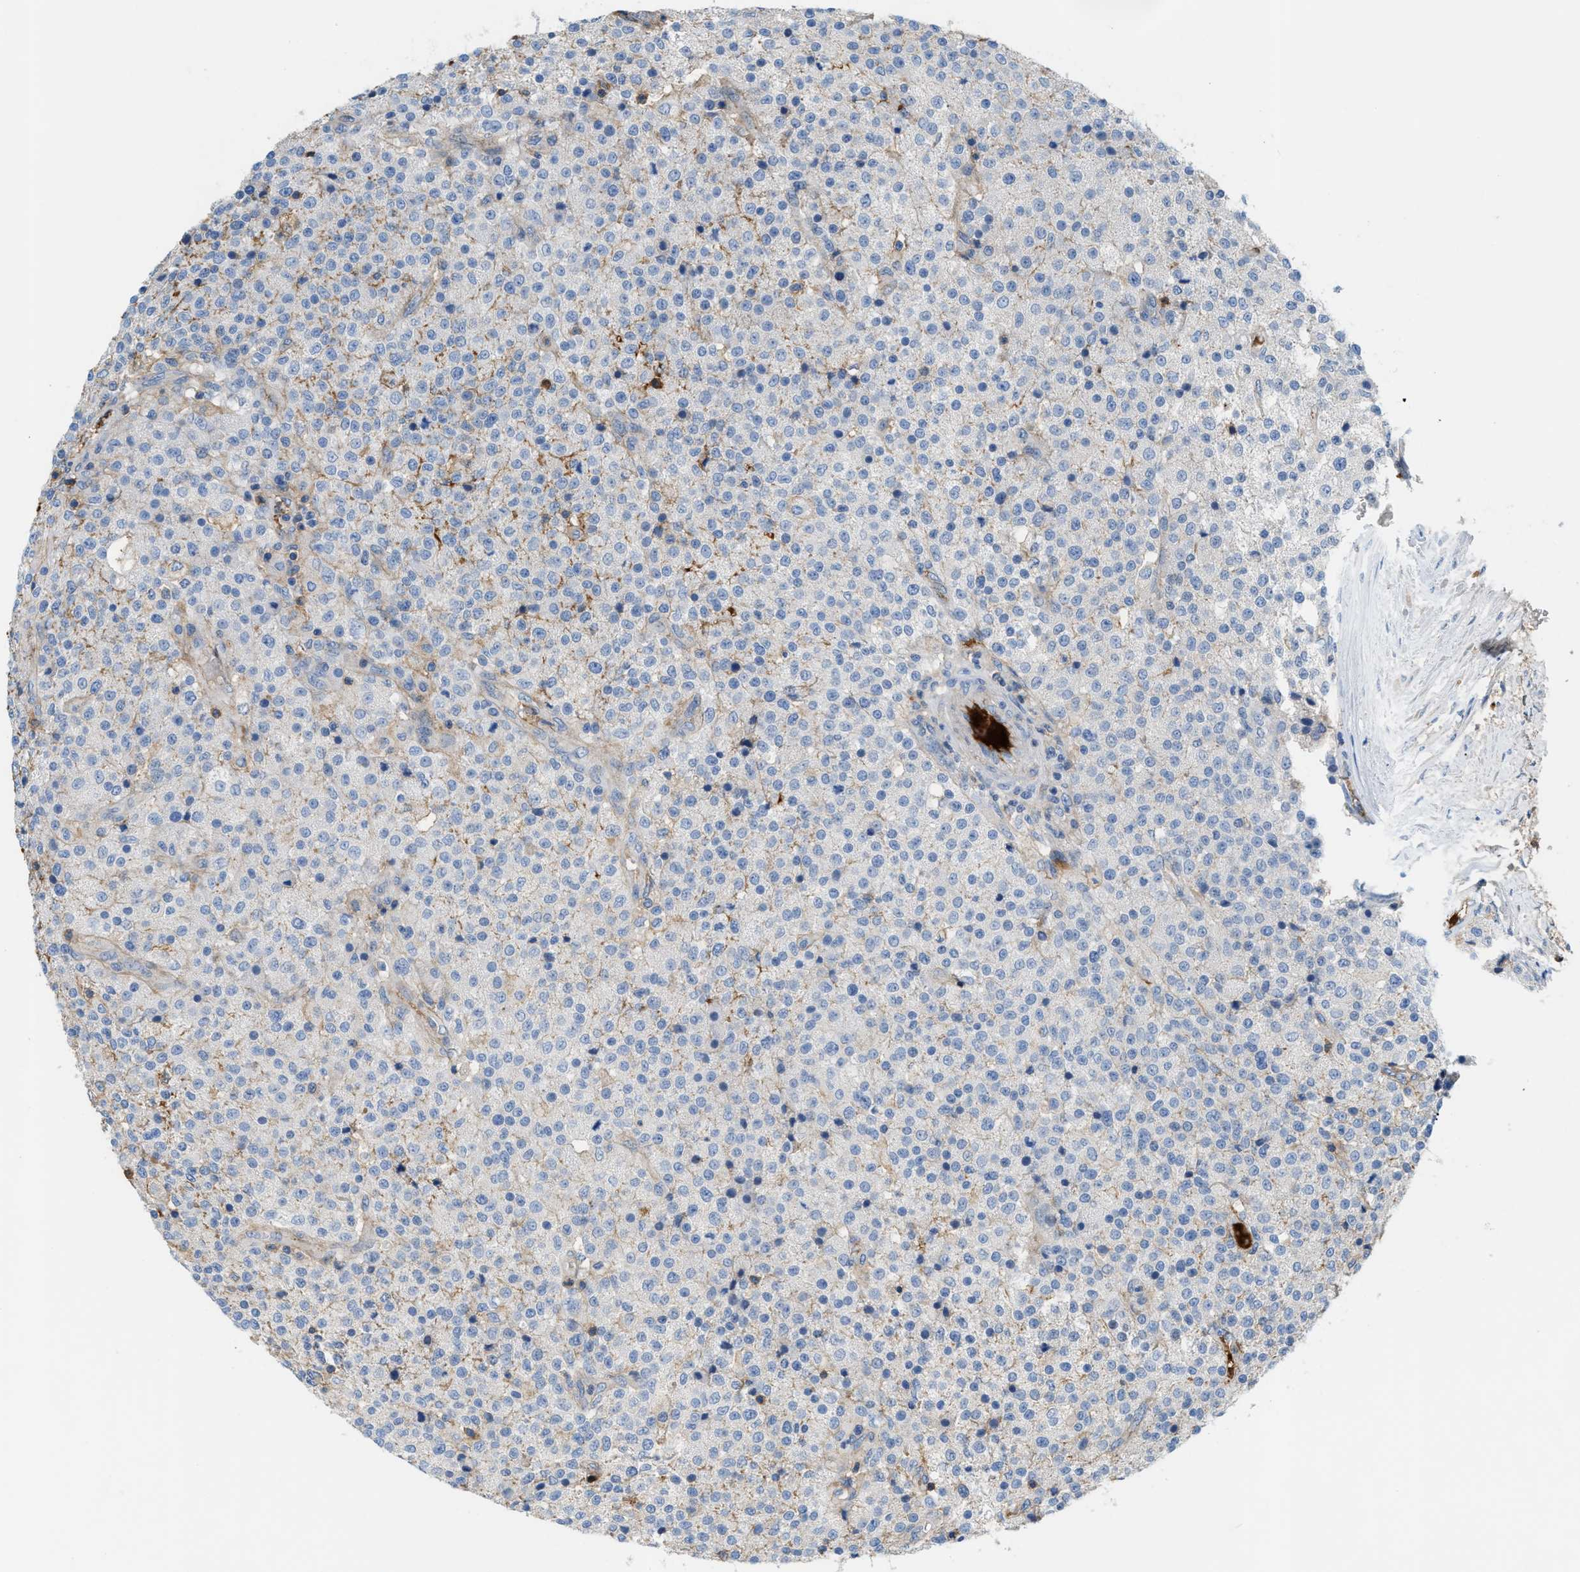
{"staining": {"intensity": "weak", "quantity": "<25%", "location": "cytoplasmic/membranous"}, "tissue": "testis cancer", "cell_type": "Tumor cells", "image_type": "cancer", "snomed": [{"axis": "morphology", "description": "Seminoma, NOS"}, {"axis": "topography", "description": "Testis"}], "caption": "An image of human testis seminoma is negative for staining in tumor cells.", "gene": "CFI", "patient": {"sex": "male", "age": 59}}